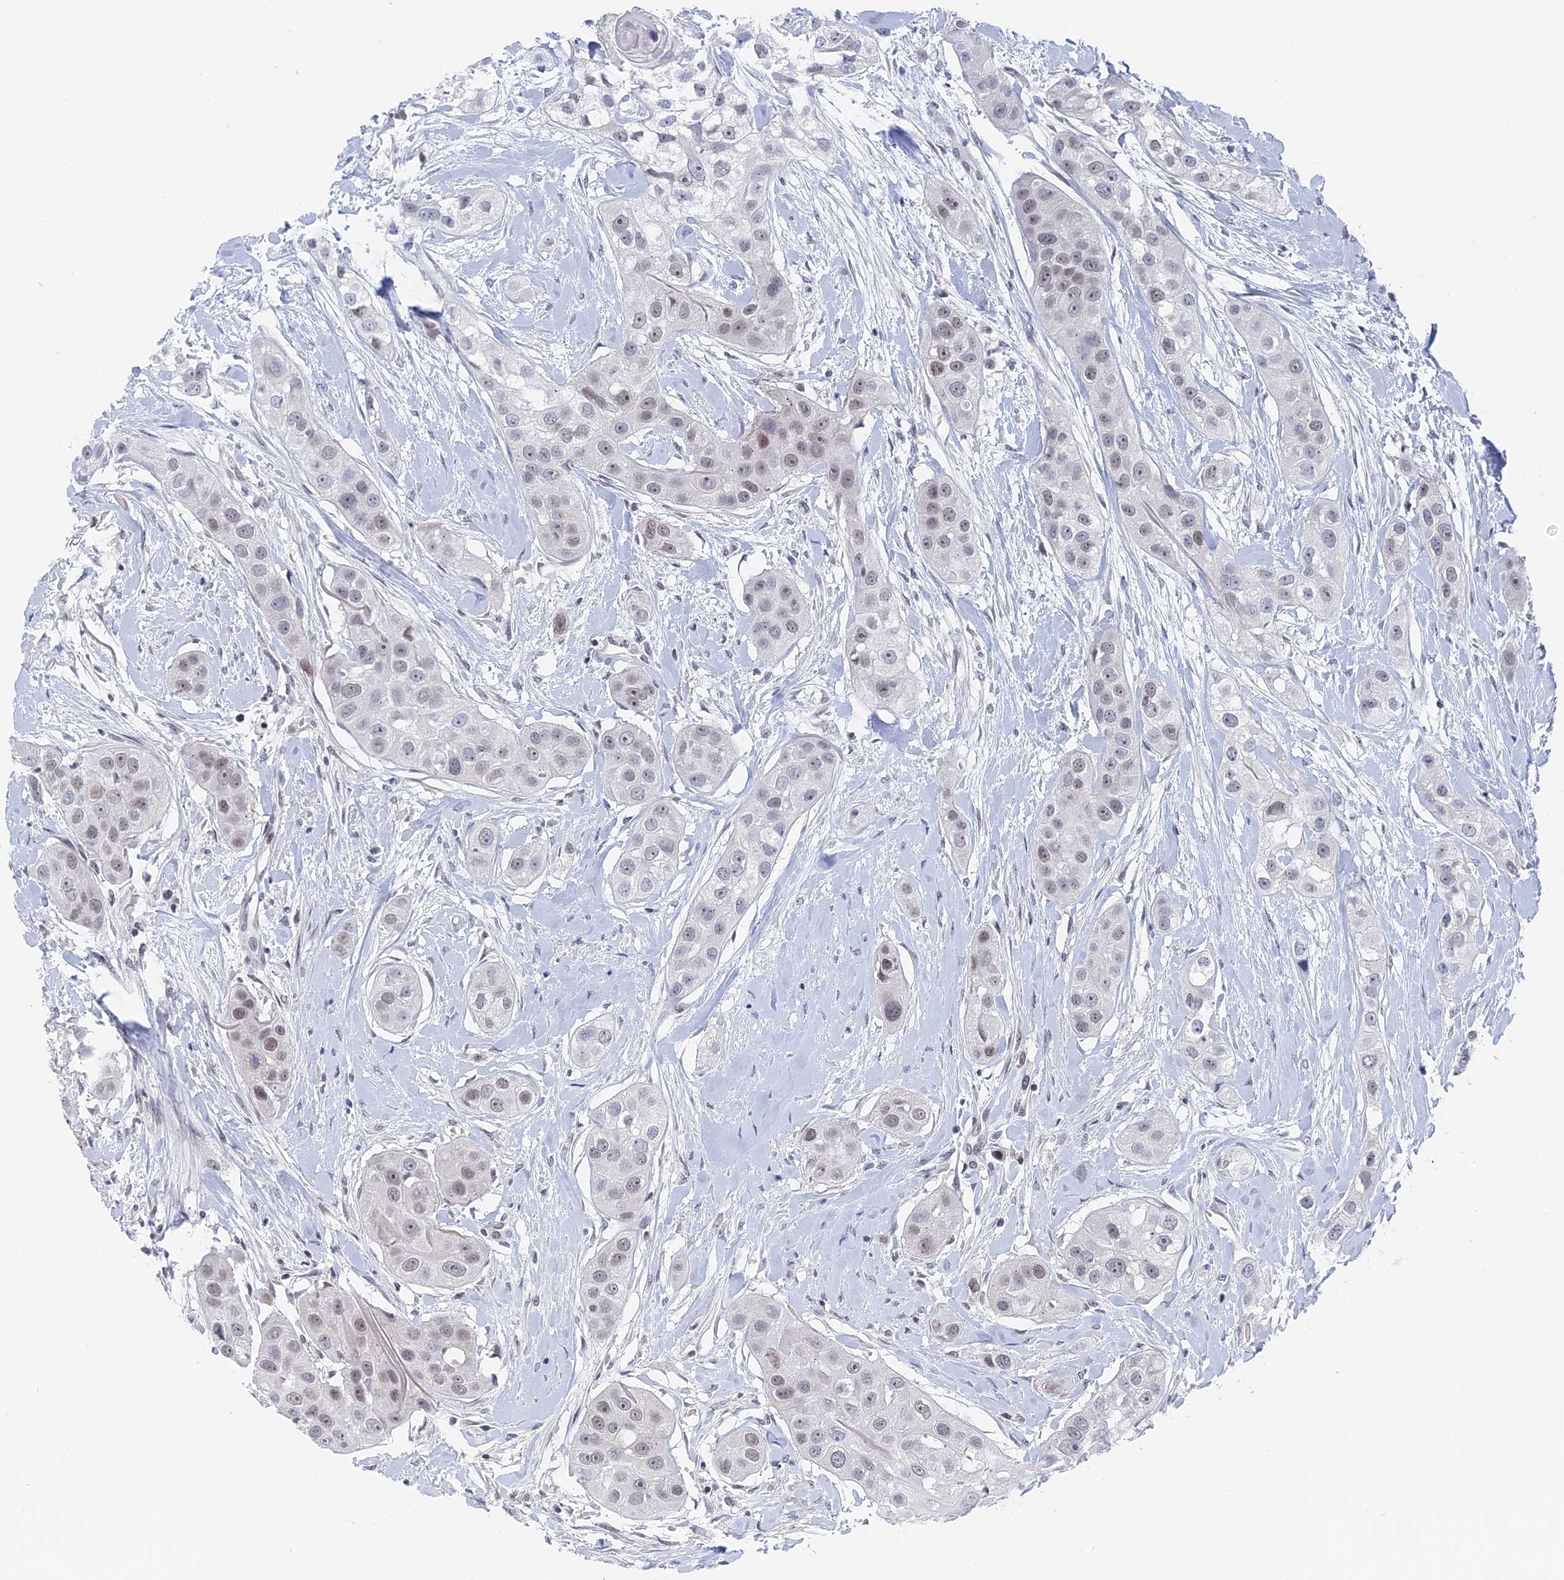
{"staining": {"intensity": "weak", "quantity": "25%-75%", "location": "nuclear"}, "tissue": "head and neck cancer", "cell_type": "Tumor cells", "image_type": "cancer", "snomed": [{"axis": "morphology", "description": "Normal tissue, NOS"}, {"axis": "morphology", "description": "Squamous cell carcinoma, NOS"}, {"axis": "topography", "description": "Skeletal muscle"}, {"axis": "topography", "description": "Head-Neck"}], "caption": "An image showing weak nuclear expression in about 25%-75% of tumor cells in head and neck cancer, as visualized by brown immunohistochemical staining.", "gene": "BRD2", "patient": {"sex": "male", "age": 51}}